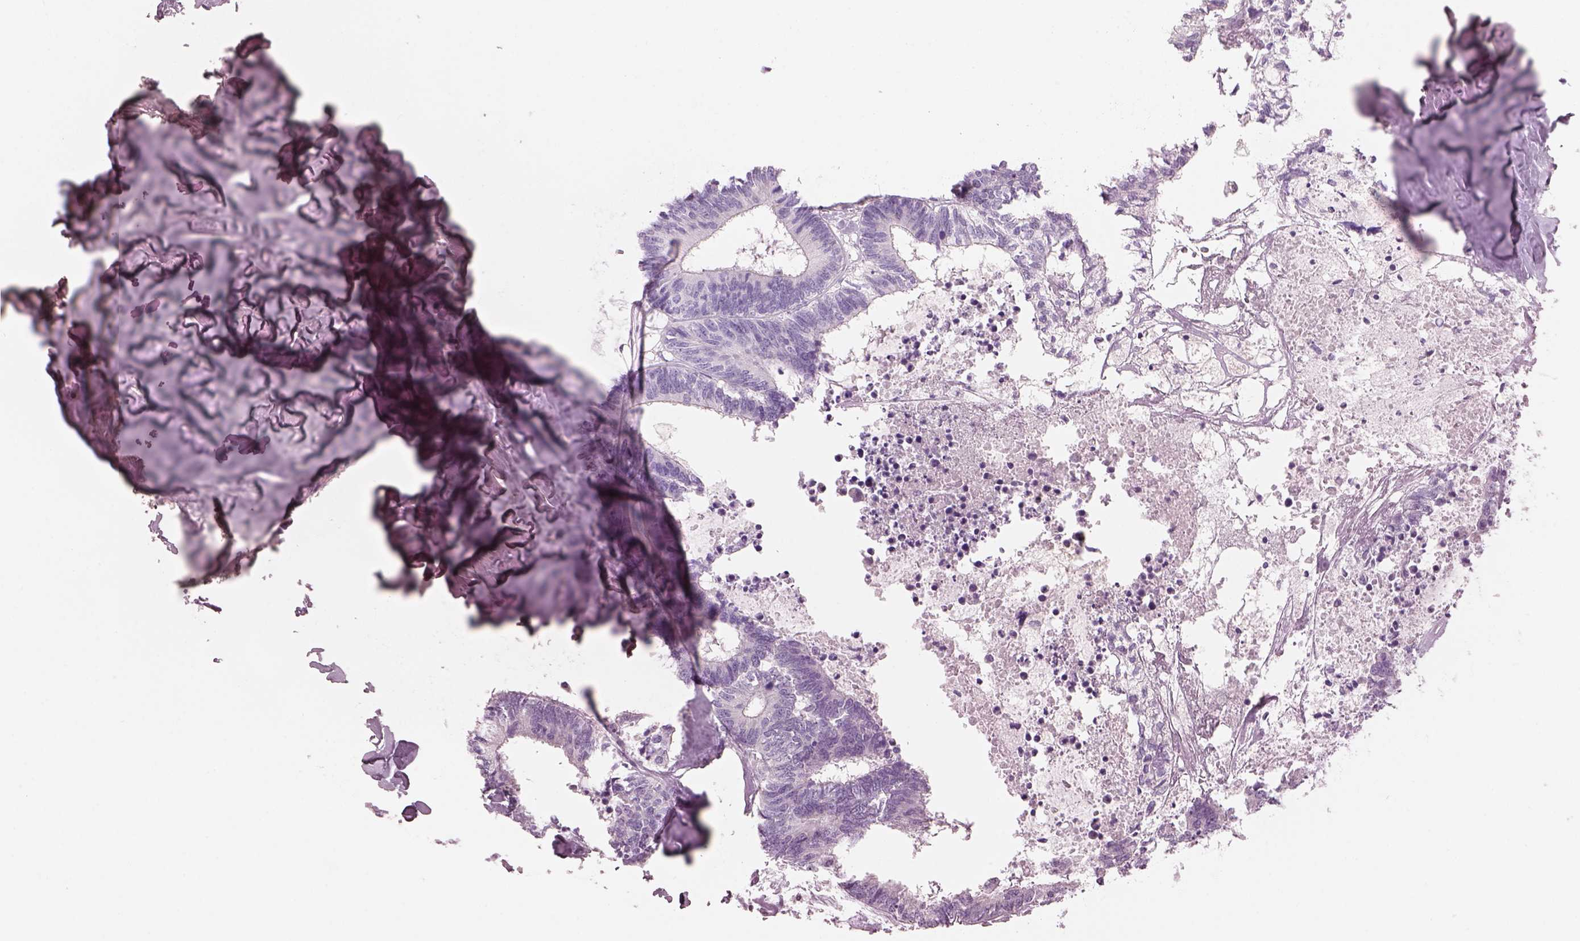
{"staining": {"intensity": "negative", "quantity": "none", "location": "none"}, "tissue": "colorectal cancer", "cell_type": "Tumor cells", "image_type": "cancer", "snomed": [{"axis": "morphology", "description": "Adenocarcinoma, NOS"}, {"axis": "topography", "description": "Colon"}, {"axis": "topography", "description": "Rectum"}], "caption": "The IHC micrograph has no significant positivity in tumor cells of colorectal adenocarcinoma tissue. (DAB immunohistochemistry, high magnification).", "gene": "PACRG", "patient": {"sex": "male", "age": 57}}